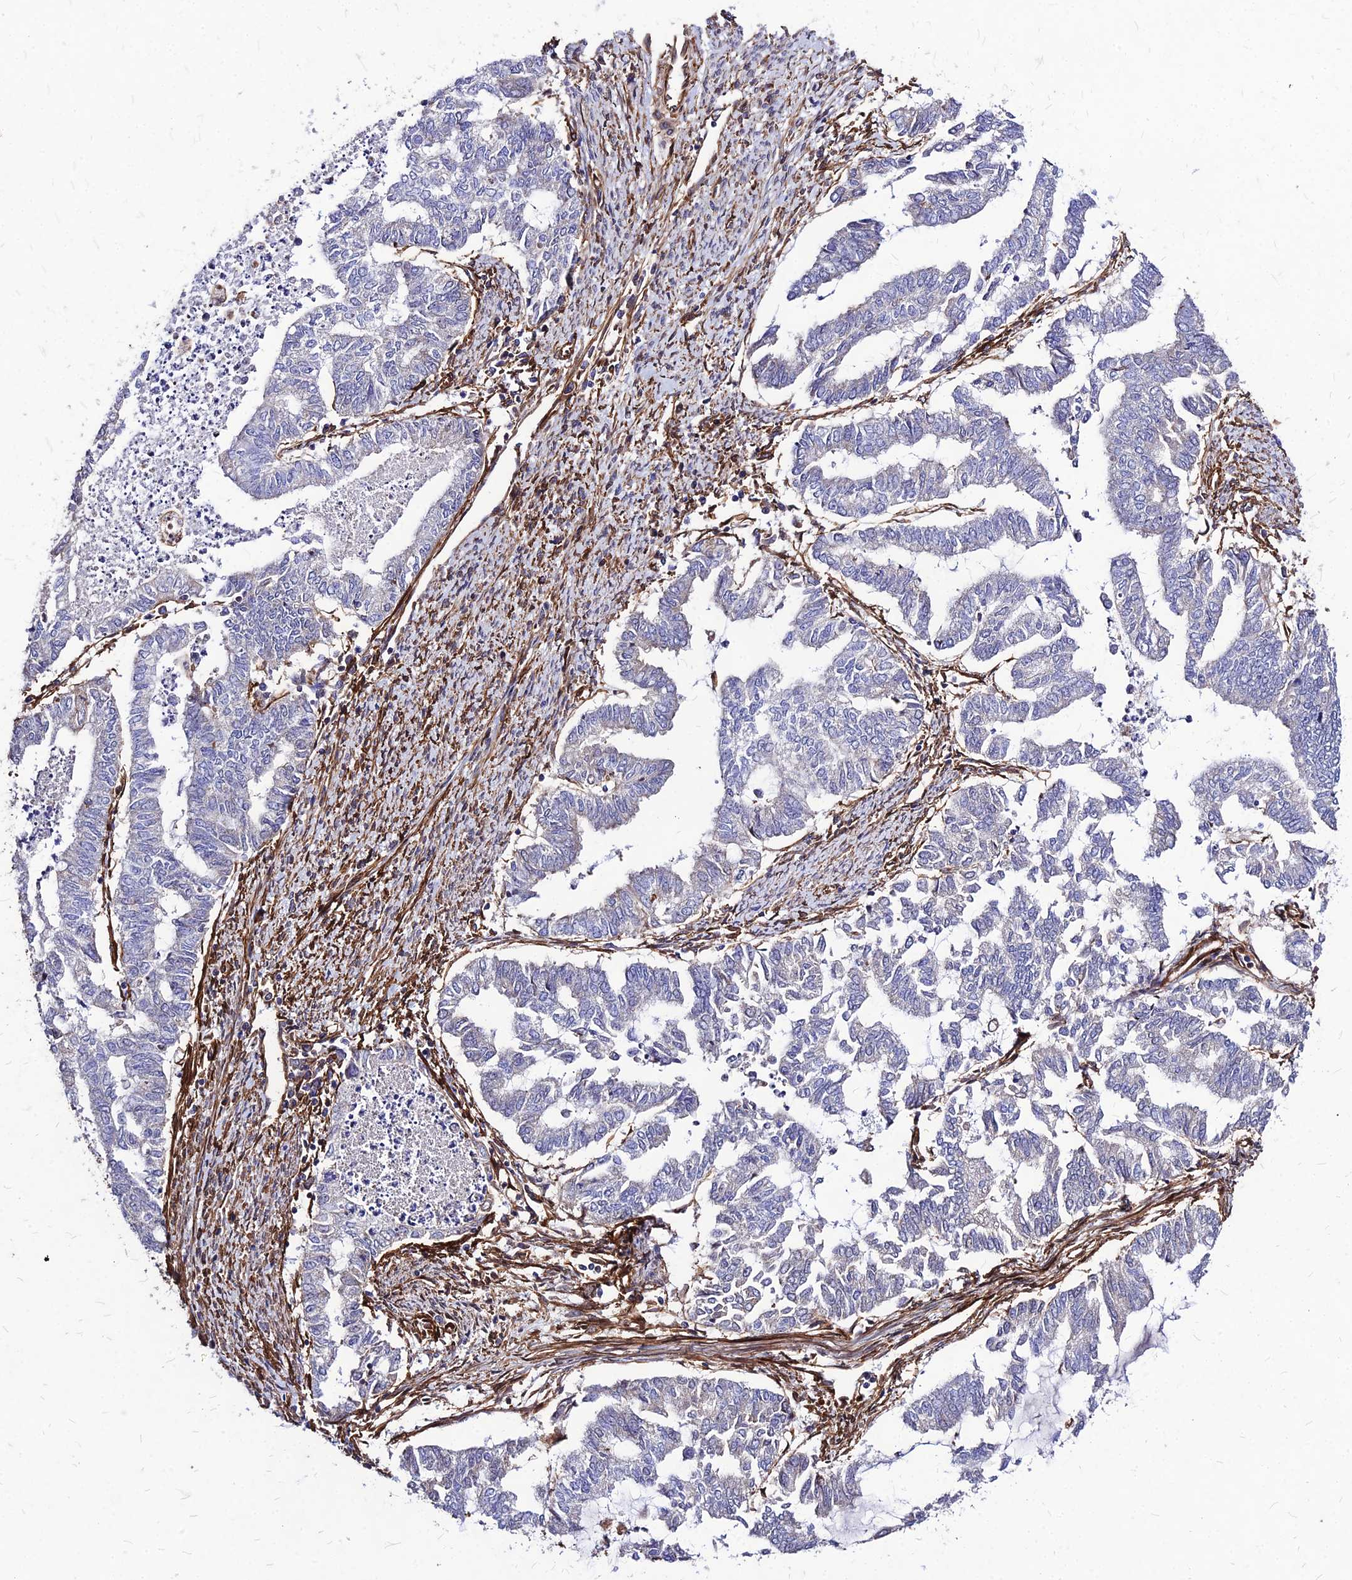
{"staining": {"intensity": "negative", "quantity": "none", "location": "none"}, "tissue": "endometrial cancer", "cell_type": "Tumor cells", "image_type": "cancer", "snomed": [{"axis": "morphology", "description": "Adenocarcinoma, NOS"}, {"axis": "topography", "description": "Endometrium"}], "caption": "Histopathology image shows no significant protein staining in tumor cells of adenocarcinoma (endometrial).", "gene": "EFCC1", "patient": {"sex": "female", "age": 79}}